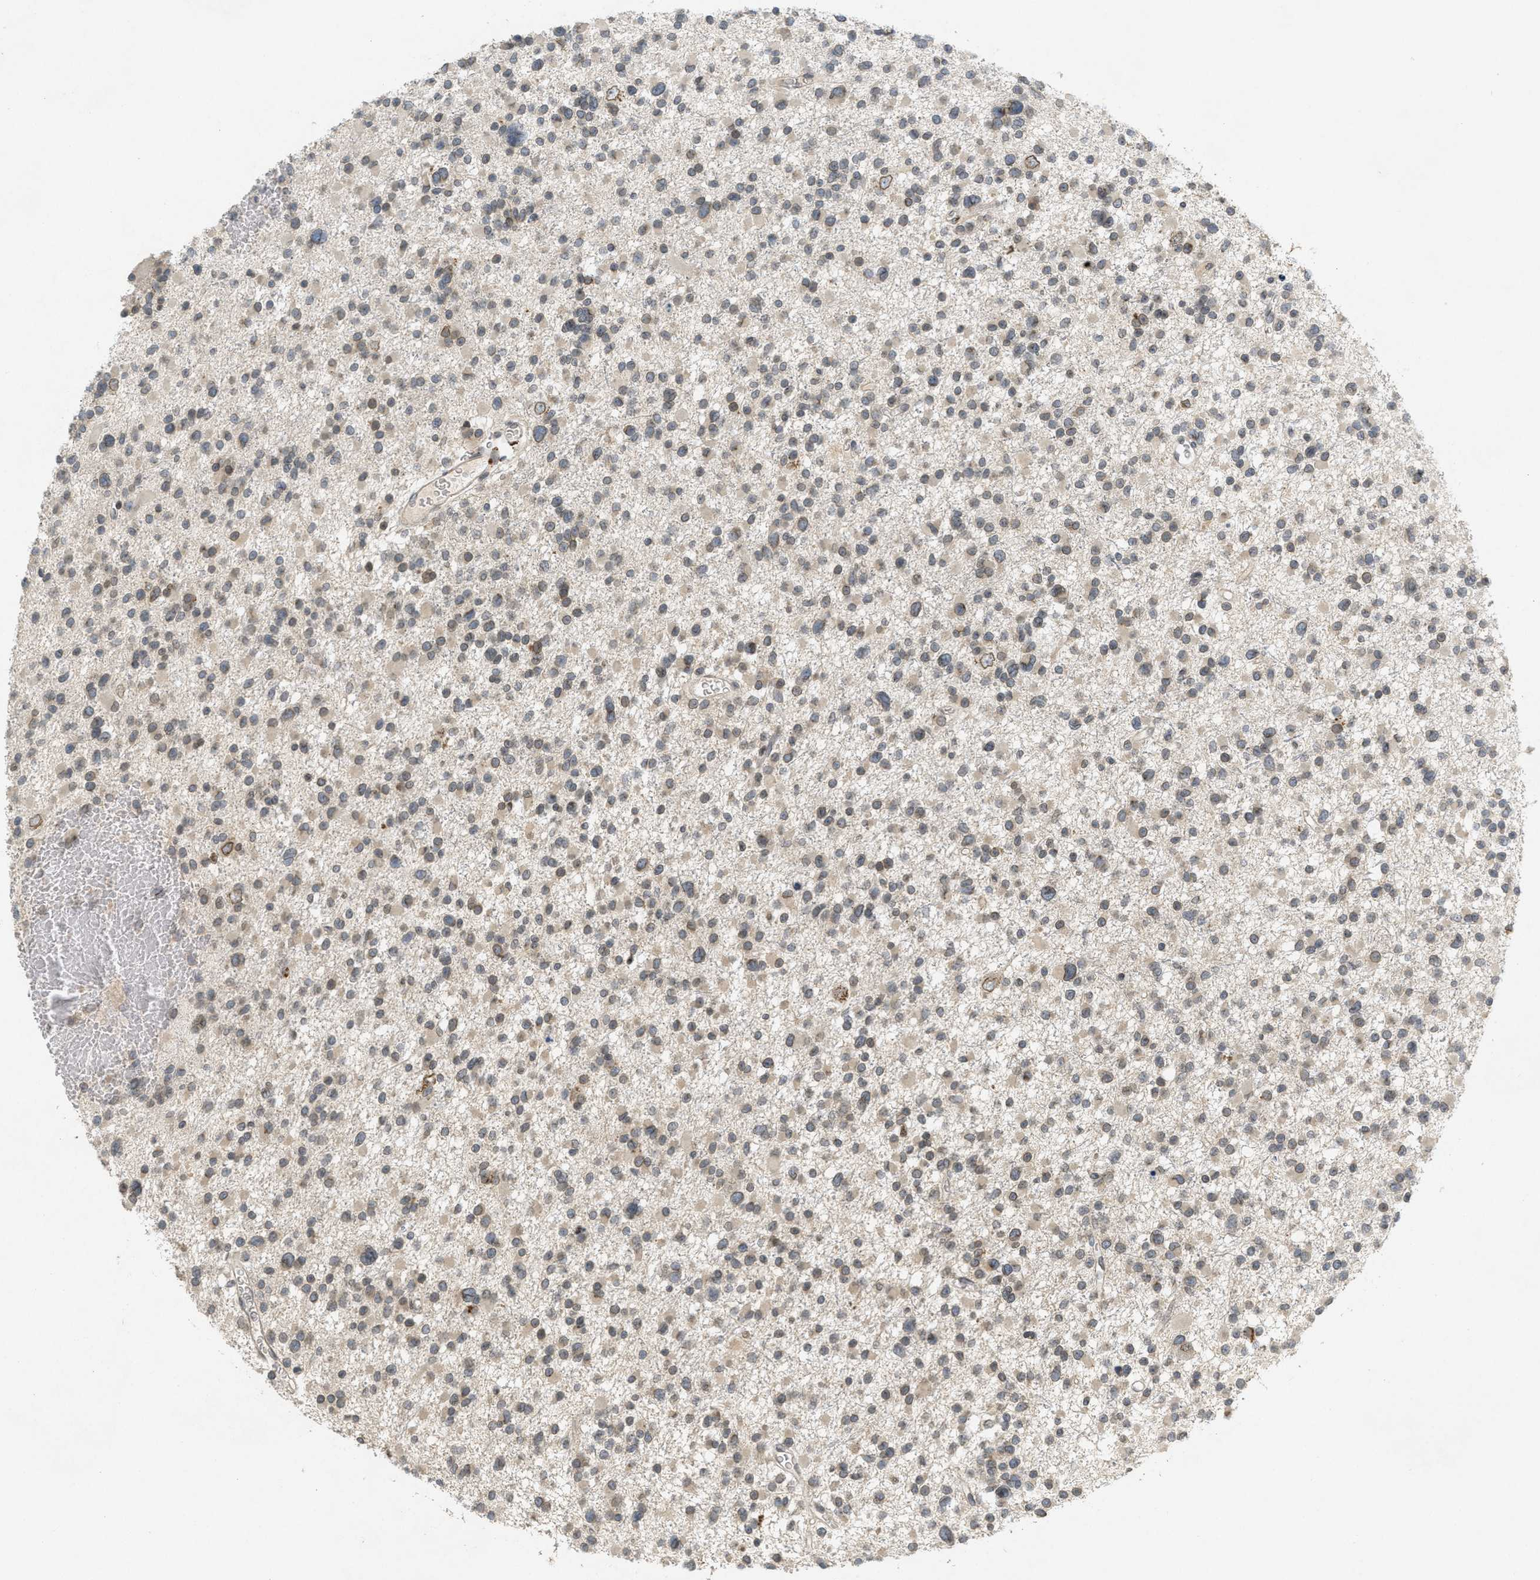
{"staining": {"intensity": "weak", "quantity": "25%-75%", "location": "cytoplasmic/membranous,nuclear"}, "tissue": "glioma", "cell_type": "Tumor cells", "image_type": "cancer", "snomed": [{"axis": "morphology", "description": "Glioma, malignant, Low grade"}, {"axis": "topography", "description": "Brain"}], "caption": "Glioma stained for a protein (brown) displays weak cytoplasmic/membranous and nuclear positive staining in approximately 25%-75% of tumor cells.", "gene": "ABHD6", "patient": {"sex": "female", "age": 22}}